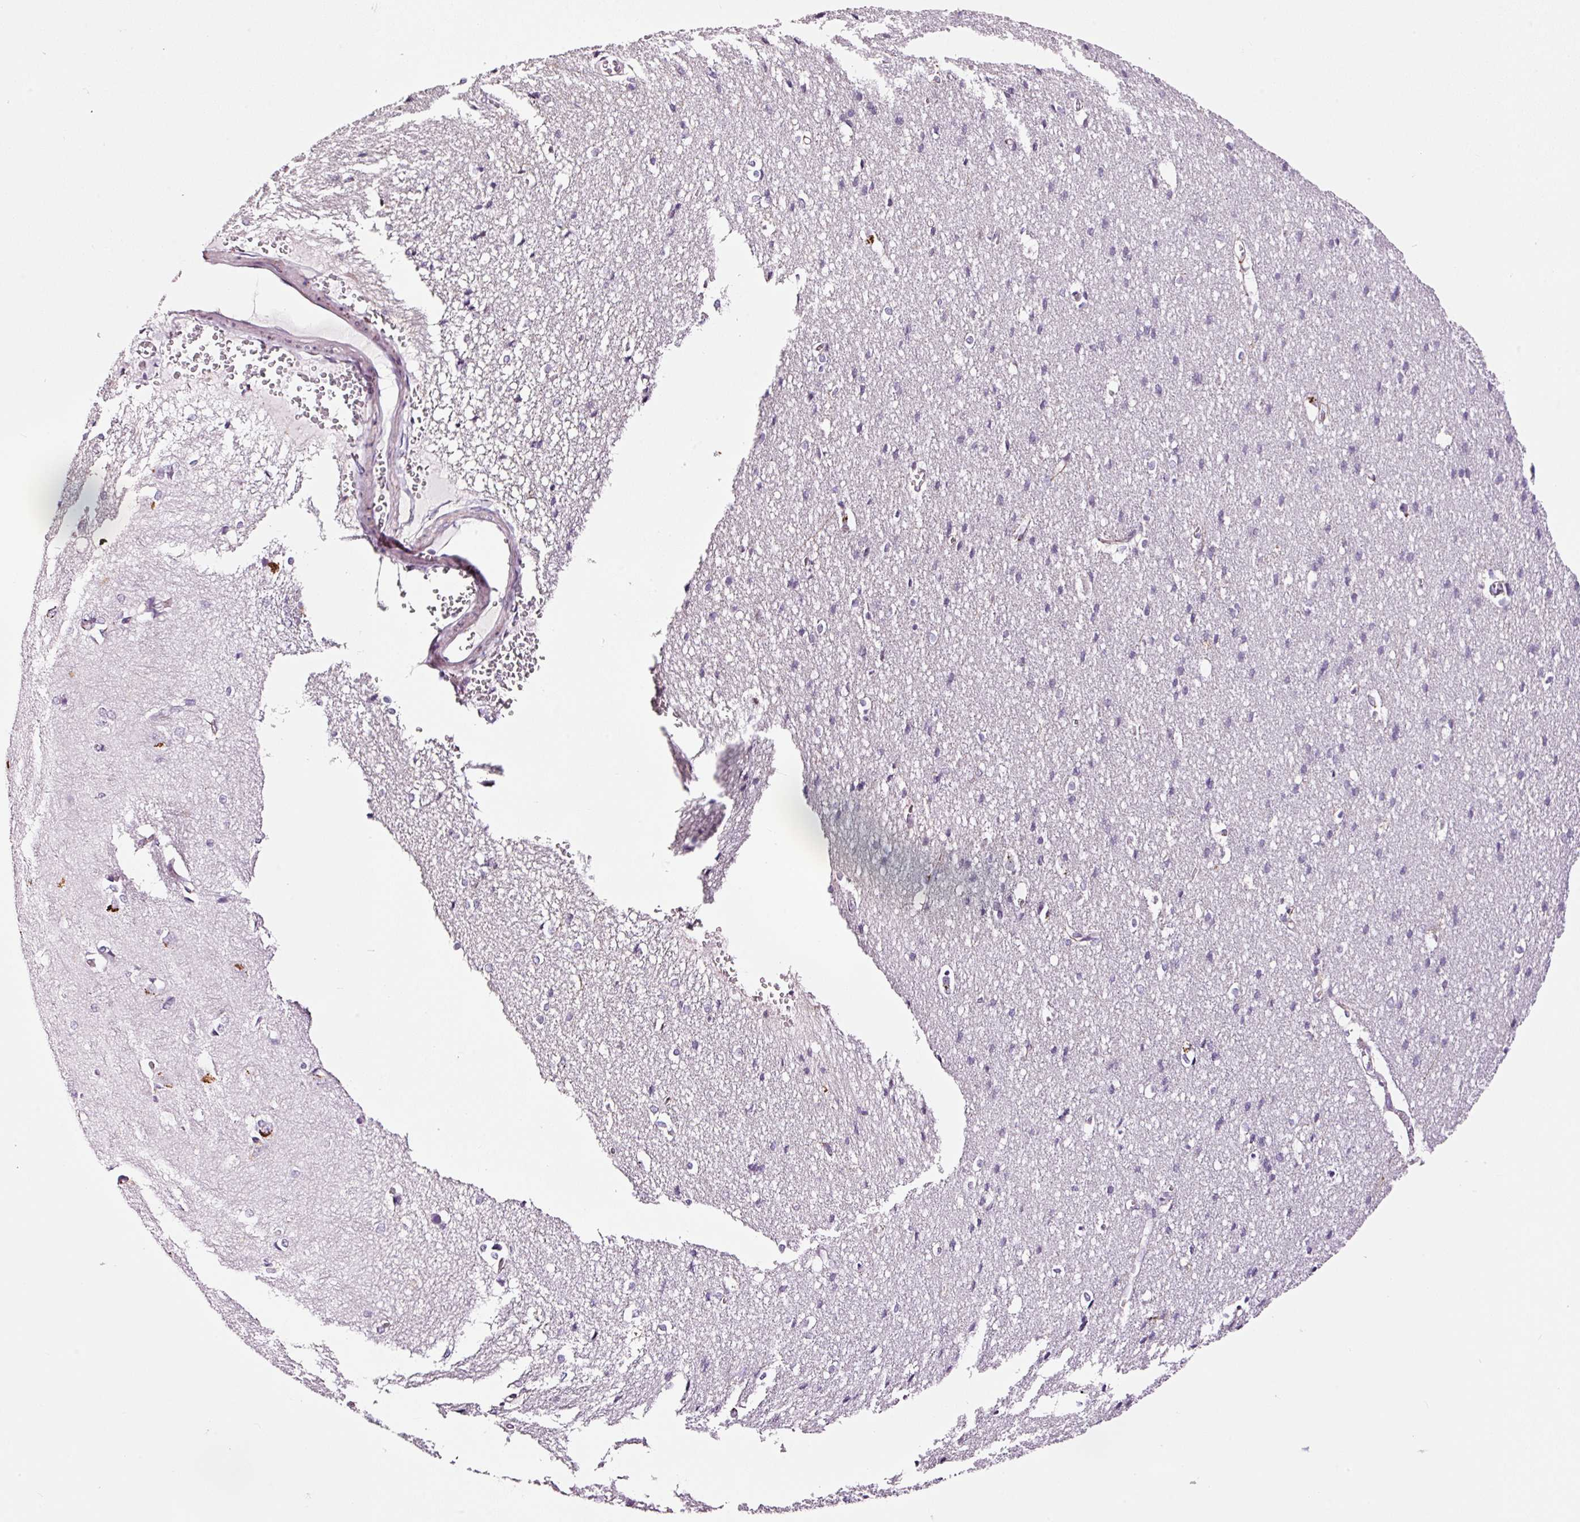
{"staining": {"intensity": "negative", "quantity": "none", "location": "none"}, "tissue": "cerebral cortex", "cell_type": "Endothelial cells", "image_type": "normal", "snomed": [{"axis": "morphology", "description": "Normal tissue, NOS"}, {"axis": "topography", "description": "Cerebral cortex"}], "caption": "An immunohistochemistry image of benign cerebral cortex is shown. There is no staining in endothelial cells of cerebral cortex. (DAB (3,3'-diaminobenzidine) immunohistochemistry (IHC) visualized using brightfield microscopy, high magnification).", "gene": "RTF2", "patient": {"sex": "male", "age": 37}}